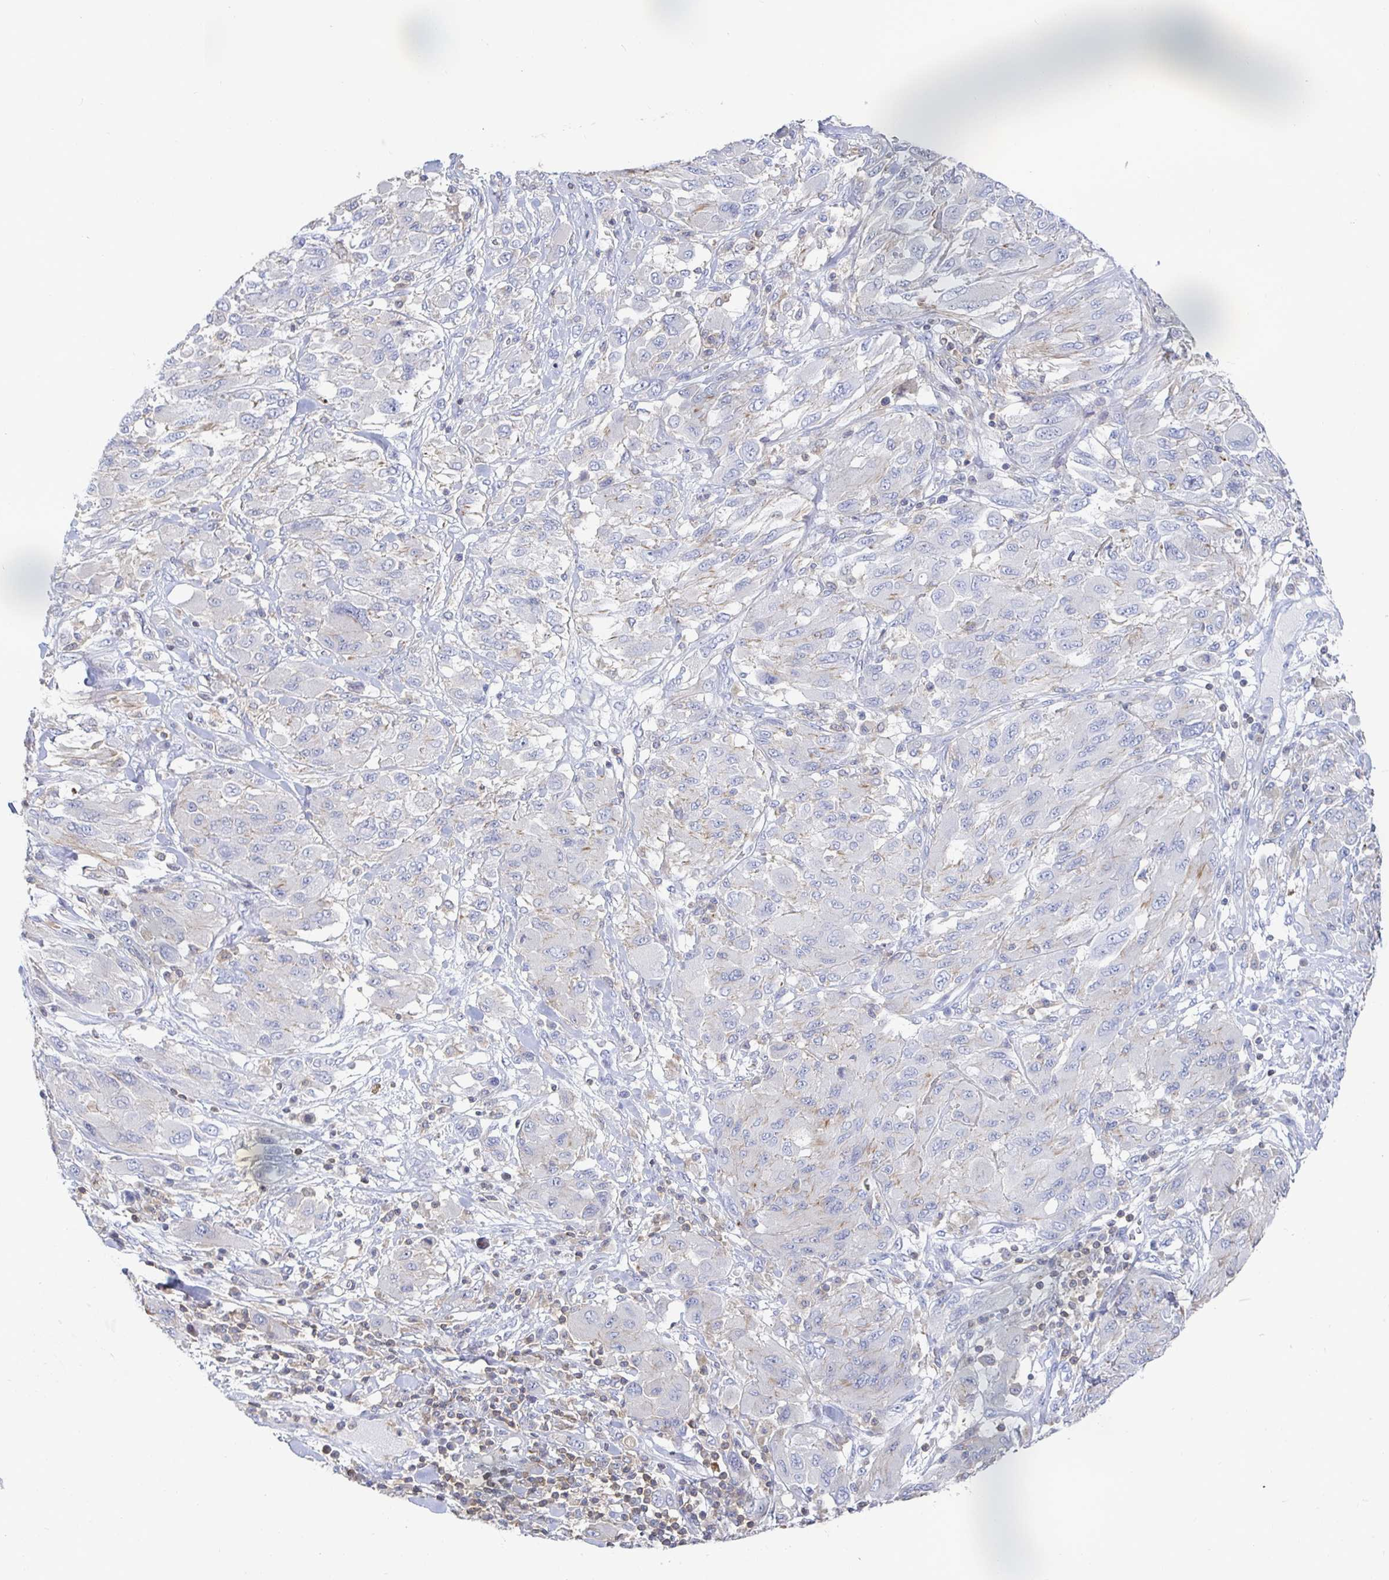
{"staining": {"intensity": "negative", "quantity": "none", "location": "none"}, "tissue": "melanoma", "cell_type": "Tumor cells", "image_type": "cancer", "snomed": [{"axis": "morphology", "description": "Malignant melanoma, NOS"}, {"axis": "topography", "description": "Skin"}], "caption": "Immunohistochemistry (IHC) image of neoplastic tissue: human malignant melanoma stained with DAB demonstrates no significant protein positivity in tumor cells.", "gene": "PIK3CD", "patient": {"sex": "female", "age": 91}}